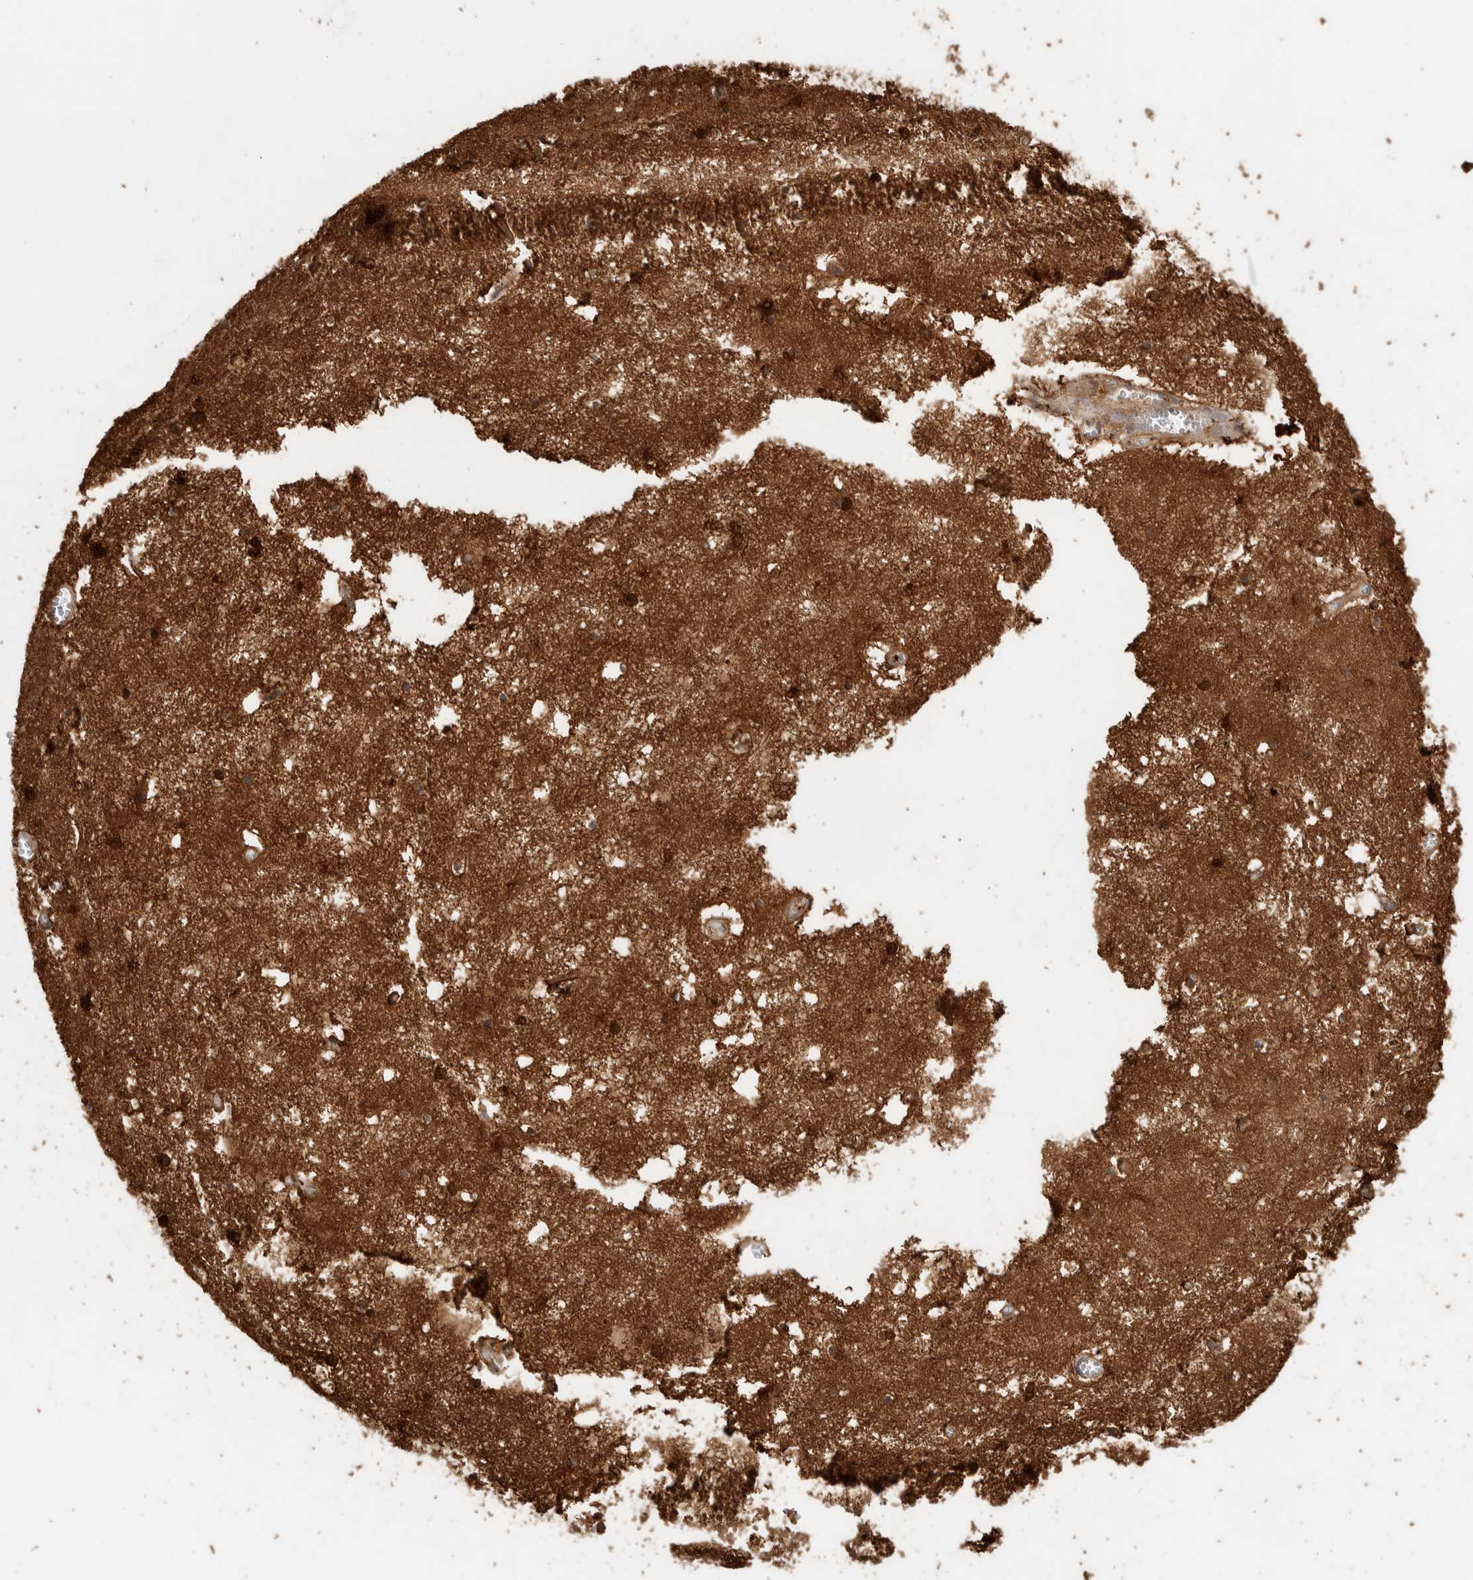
{"staining": {"intensity": "strong", "quantity": ">75%", "location": "cytoplasmic/membranous,nuclear"}, "tissue": "hippocampus", "cell_type": "Glial cells", "image_type": "normal", "snomed": [{"axis": "morphology", "description": "Normal tissue, NOS"}, {"axis": "topography", "description": "Hippocampus"}], "caption": "IHC image of unremarkable hippocampus stained for a protein (brown), which reveals high levels of strong cytoplasmic/membranous,nuclear positivity in approximately >75% of glial cells.", "gene": "CNTROB", "patient": {"sex": "male", "age": 70}}